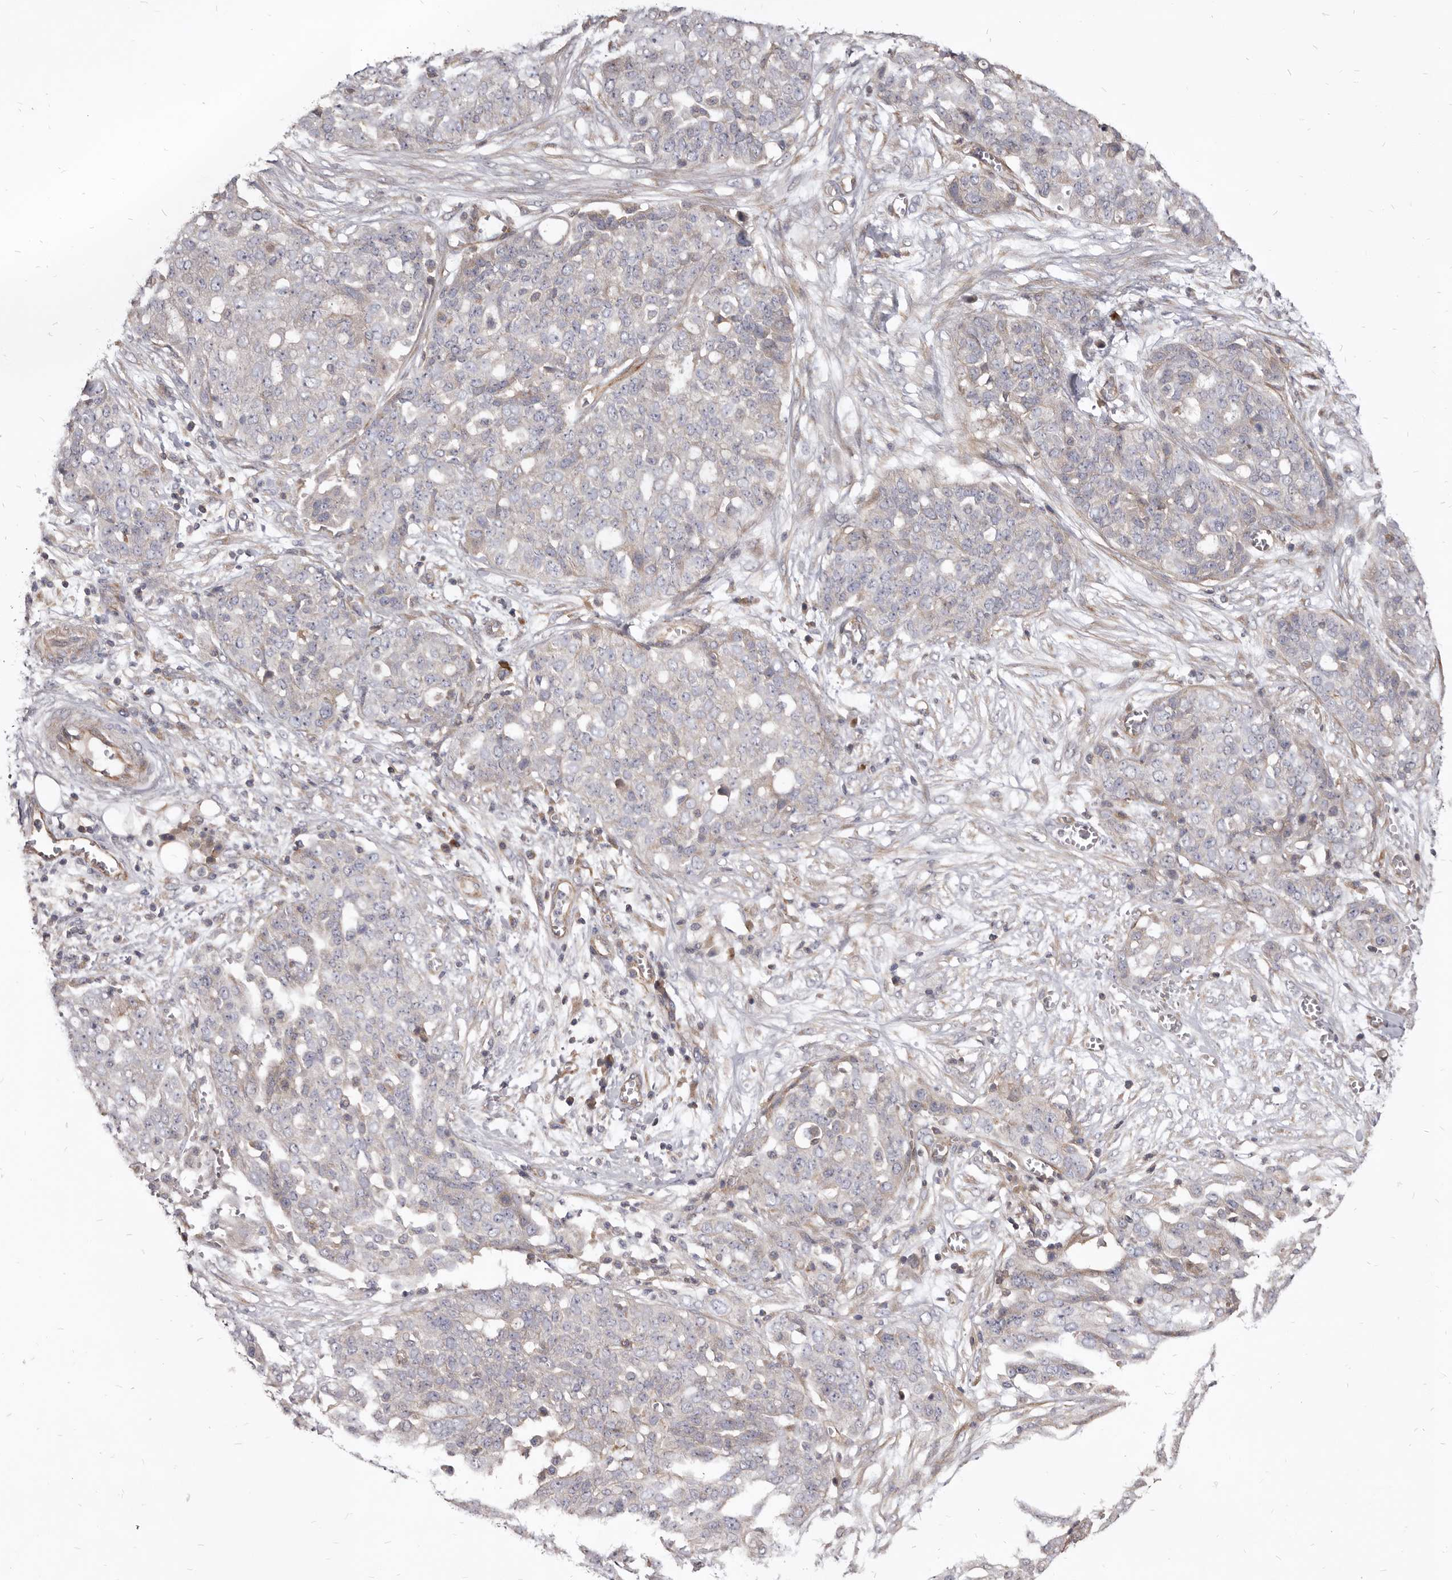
{"staining": {"intensity": "weak", "quantity": "<25%", "location": "cytoplasmic/membranous"}, "tissue": "ovarian cancer", "cell_type": "Tumor cells", "image_type": "cancer", "snomed": [{"axis": "morphology", "description": "Cystadenocarcinoma, serous, NOS"}, {"axis": "topography", "description": "Soft tissue"}, {"axis": "topography", "description": "Ovary"}], "caption": "Histopathology image shows no protein staining in tumor cells of ovarian serous cystadenocarcinoma tissue.", "gene": "FAS", "patient": {"sex": "female", "age": 57}}